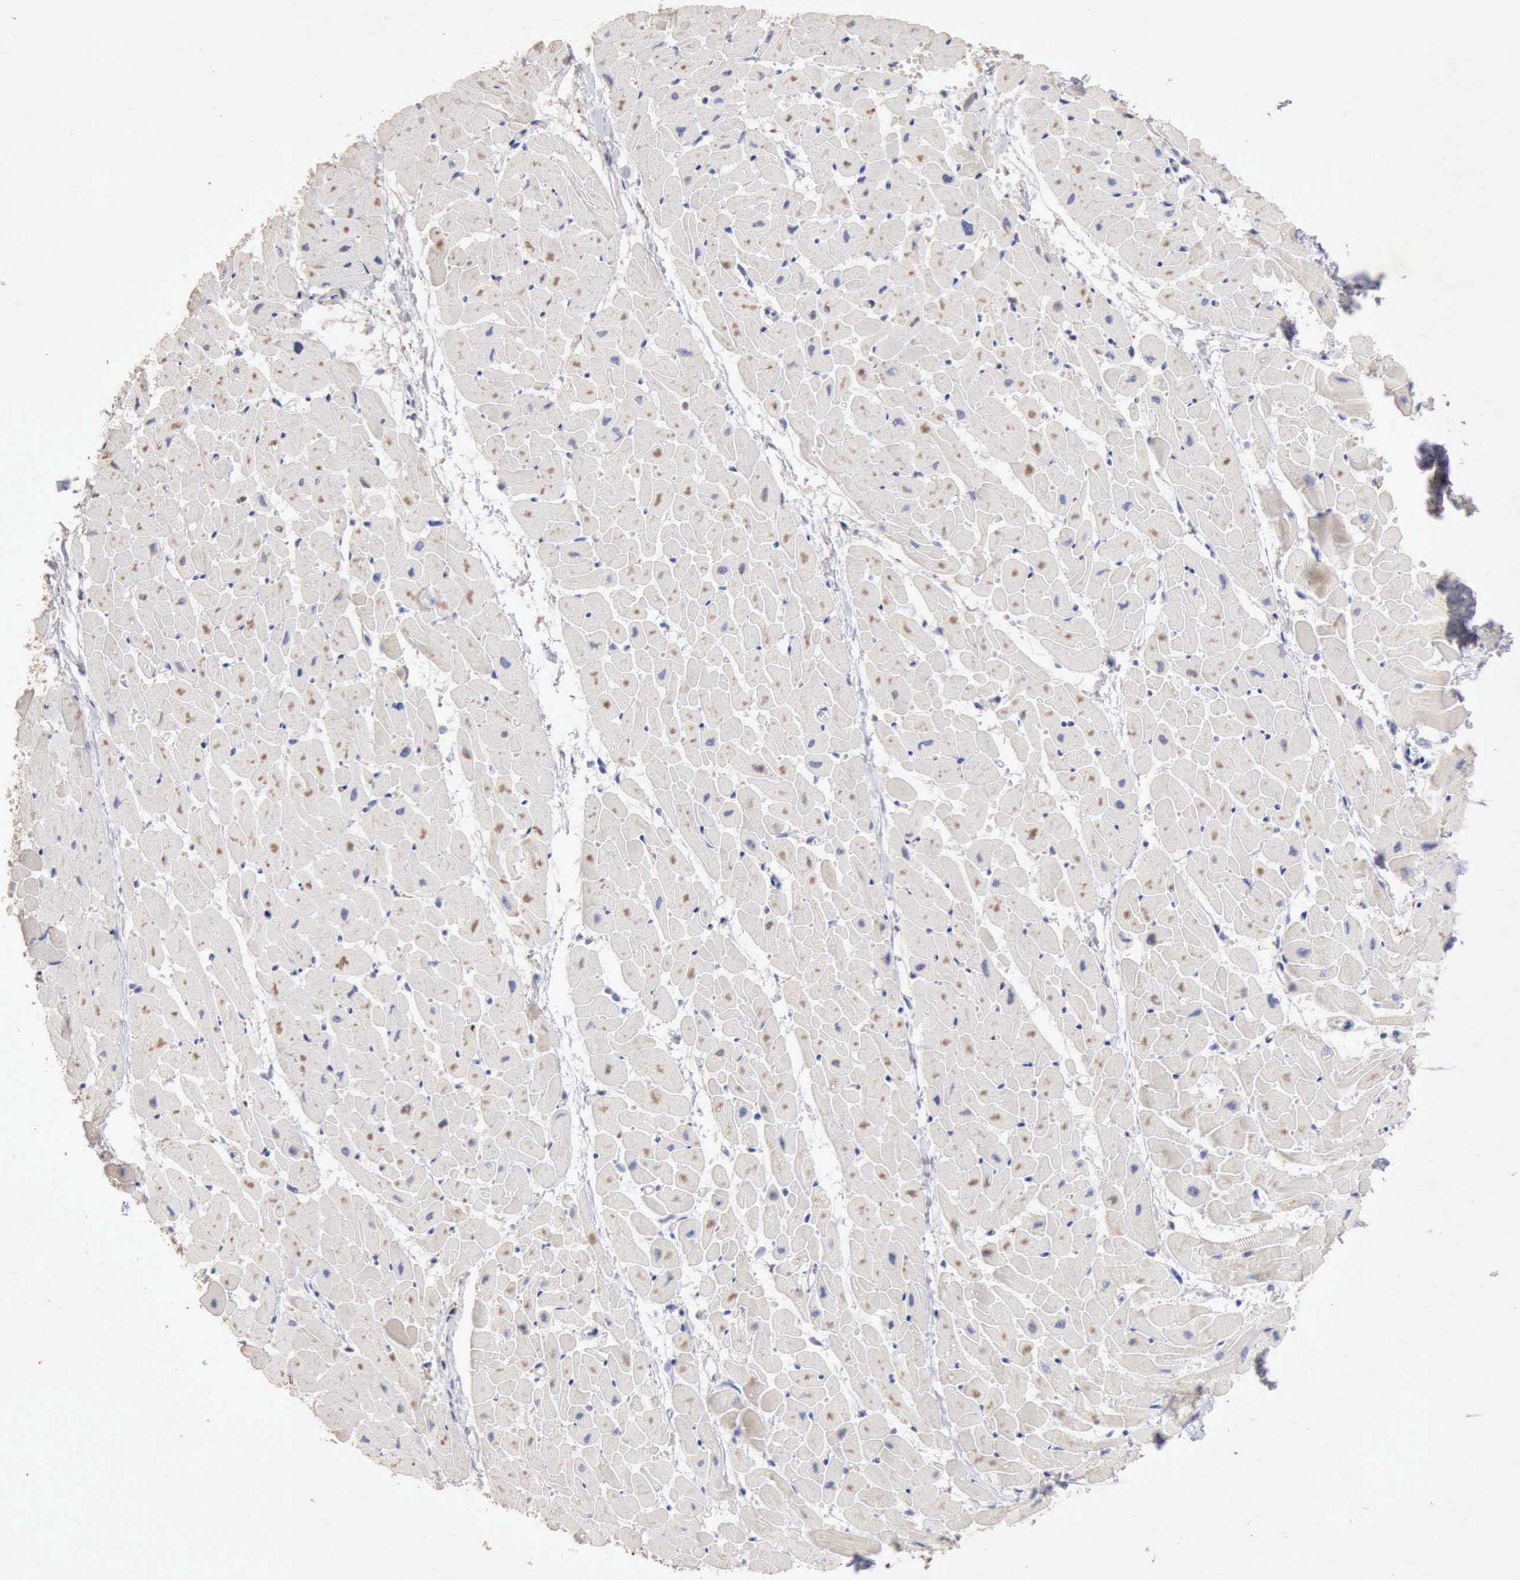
{"staining": {"intensity": "moderate", "quantity": "25%-75%", "location": "cytoplasmic/membranous"}, "tissue": "heart muscle", "cell_type": "Cardiomyocytes", "image_type": "normal", "snomed": [{"axis": "morphology", "description": "Normal tissue, NOS"}, {"axis": "topography", "description": "Heart"}], "caption": "Brown immunohistochemical staining in unremarkable heart muscle reveals moderate cytoplasmic/membranous positivity in approximately 25%-75% of cardiomyocytes. Nuclei are stained in blue.", "gene": "KRT6B", "patient": {"sex": "female", "age": 19}}